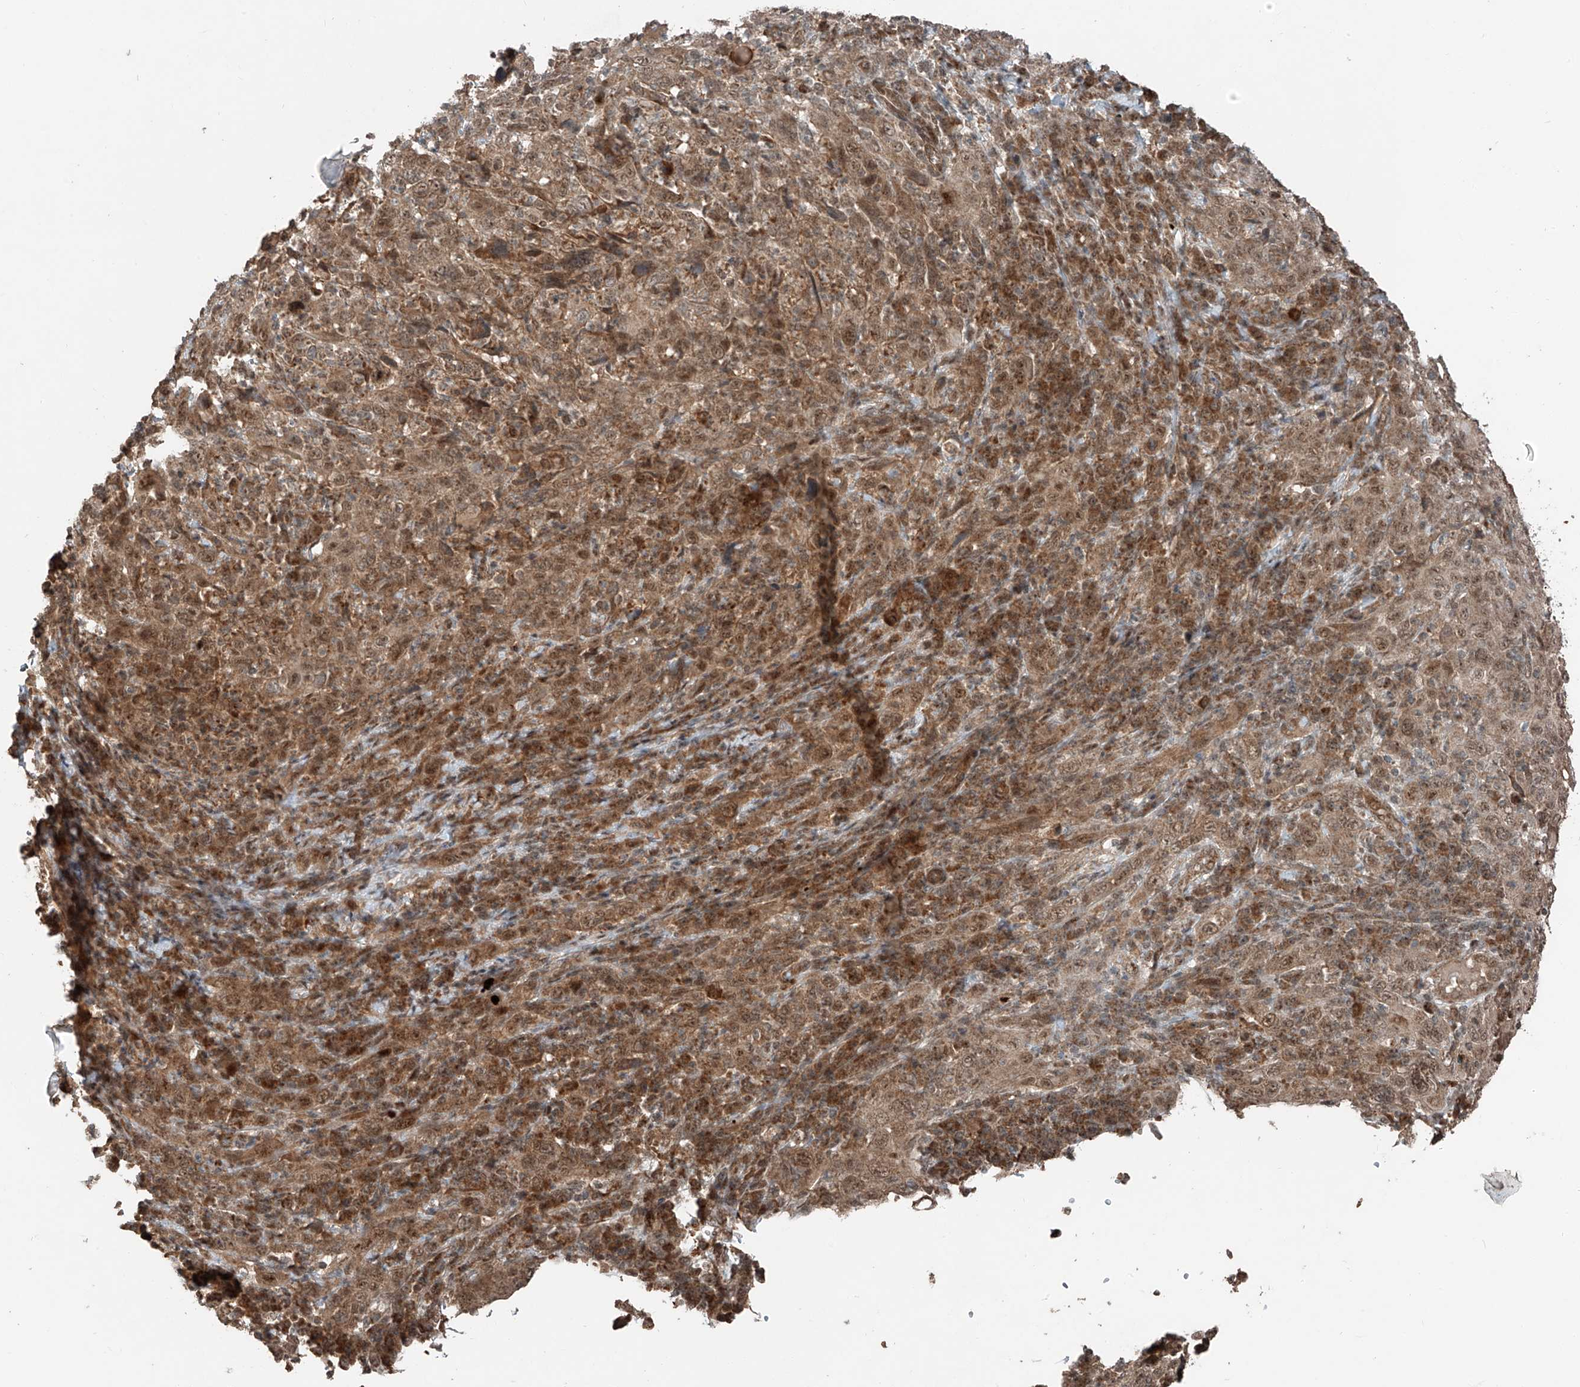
{"staining": {"intensity": "moderate", "quantity": ">75%", "location": "cytoplasmic/membranous,nuclear"}, "tissue": "cervical cancer", "cell_type": "Tumor cells", "image_type": "cancer", "snomed": [{"axis": "morphology", "description": "Squamous cell carcinoma, NOS"}, {"axis": "topography", "description": "Cervix"}], "caption": "There is medium levels of moderate cytoplasmic/membranous and nuclear positivity in tumor cells of cervical squamous cell carcinoma, as demonstrated by immunohistochemical staining (brown color).", "gene": "ZNF620", "patient": {"sex": "female", "age": 46}}